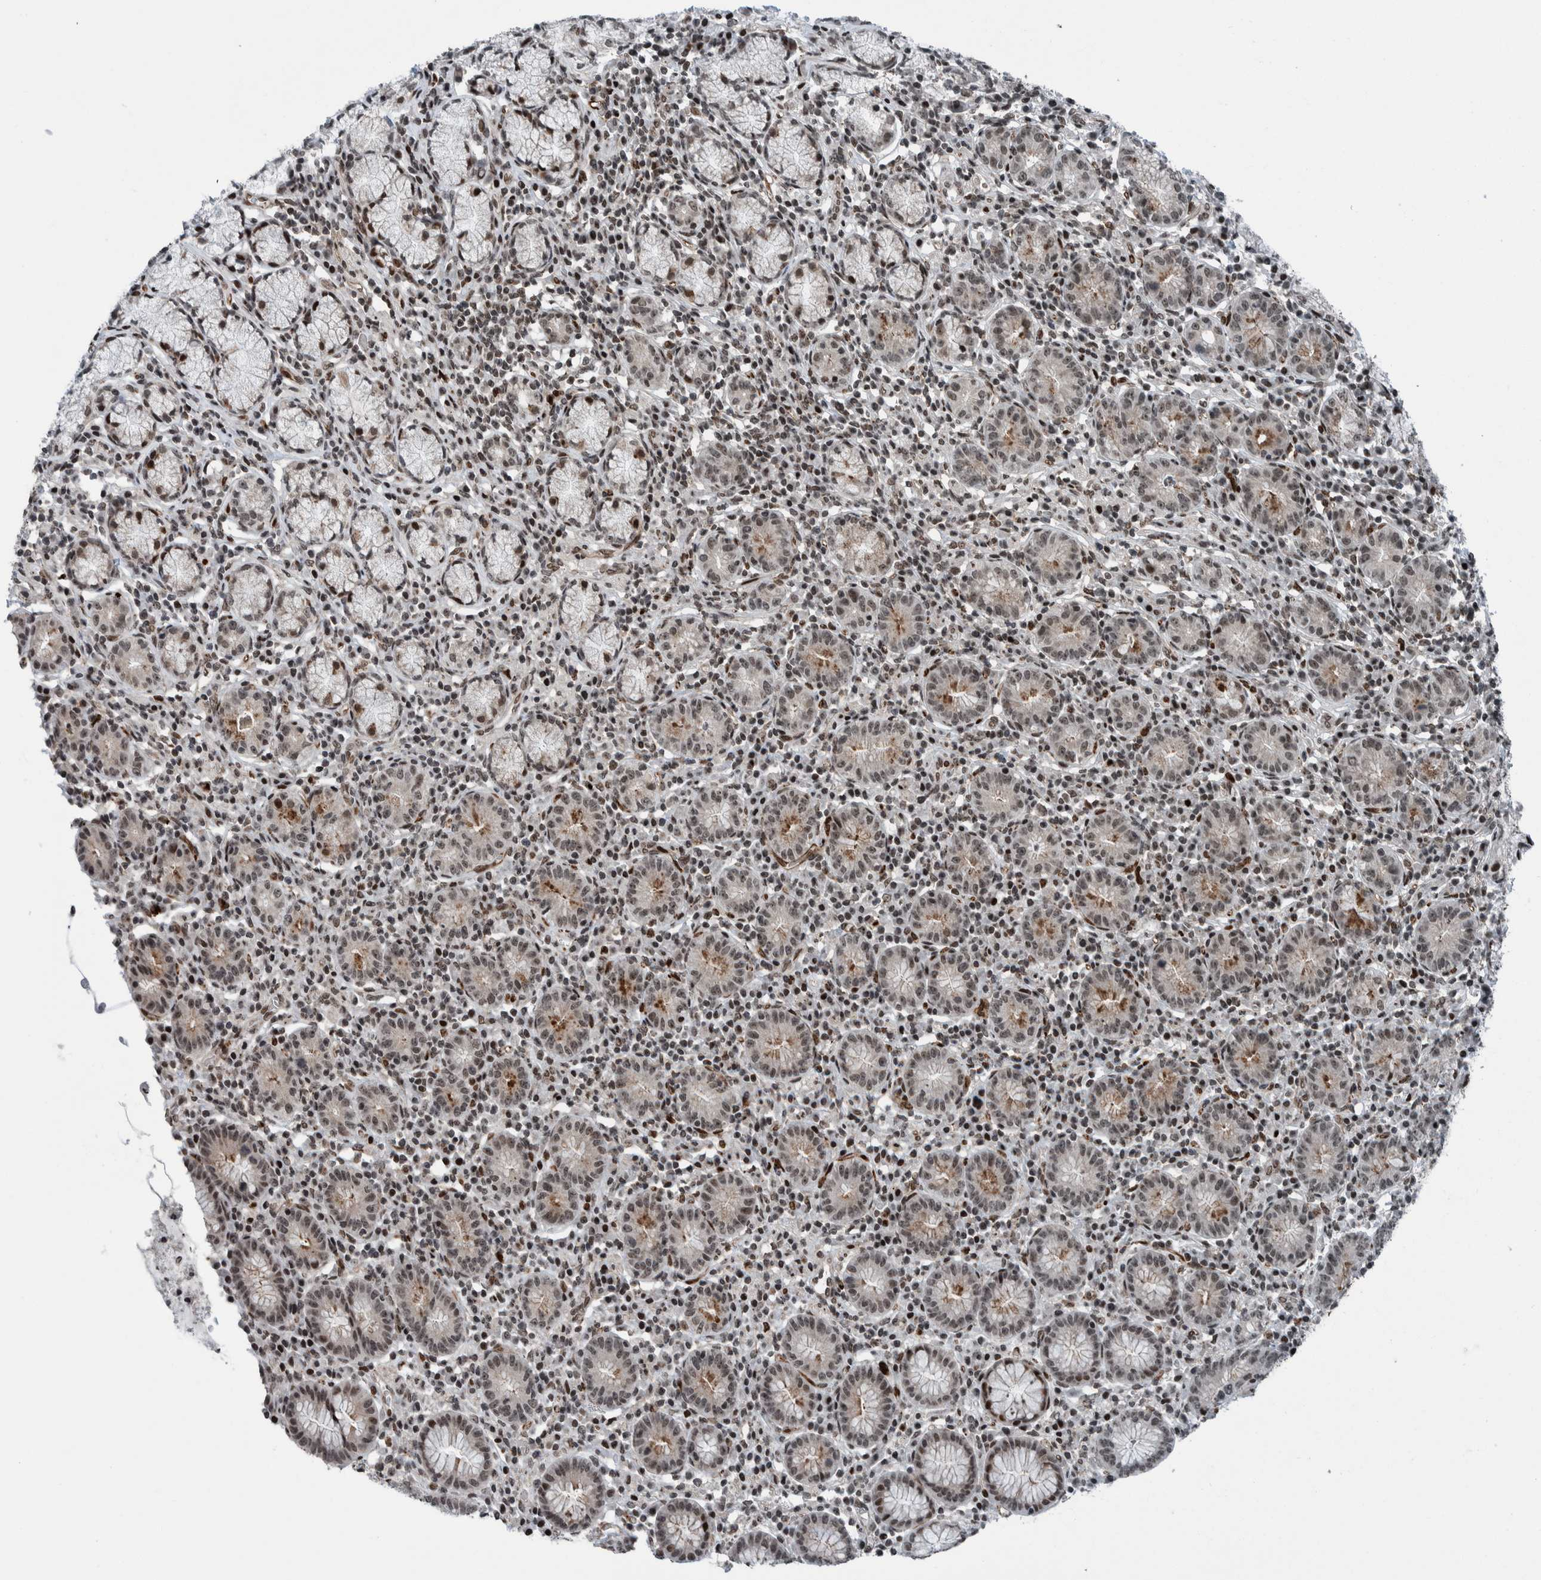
{"staining": {"intensity": "moderate", "quantity": "25%-75%", "location": "cytoplasmic/membranous,nuclear"}, "tissue": "stomach", "cell_type": "Glandular cells", "image_type": "normal", "snomed": [{"axis": "morphology", "description": "Normal tissue, NOS"}, {"axis": "topography", "description": "Stomach"}], "caption": "The immunohistochemical stain highlights moderate cytoplasmic/membranous,nuclear staining in glandular cells of normal stomach.", "gene": "ZNF366", "patient": {"sex": "male", "age": 55}}